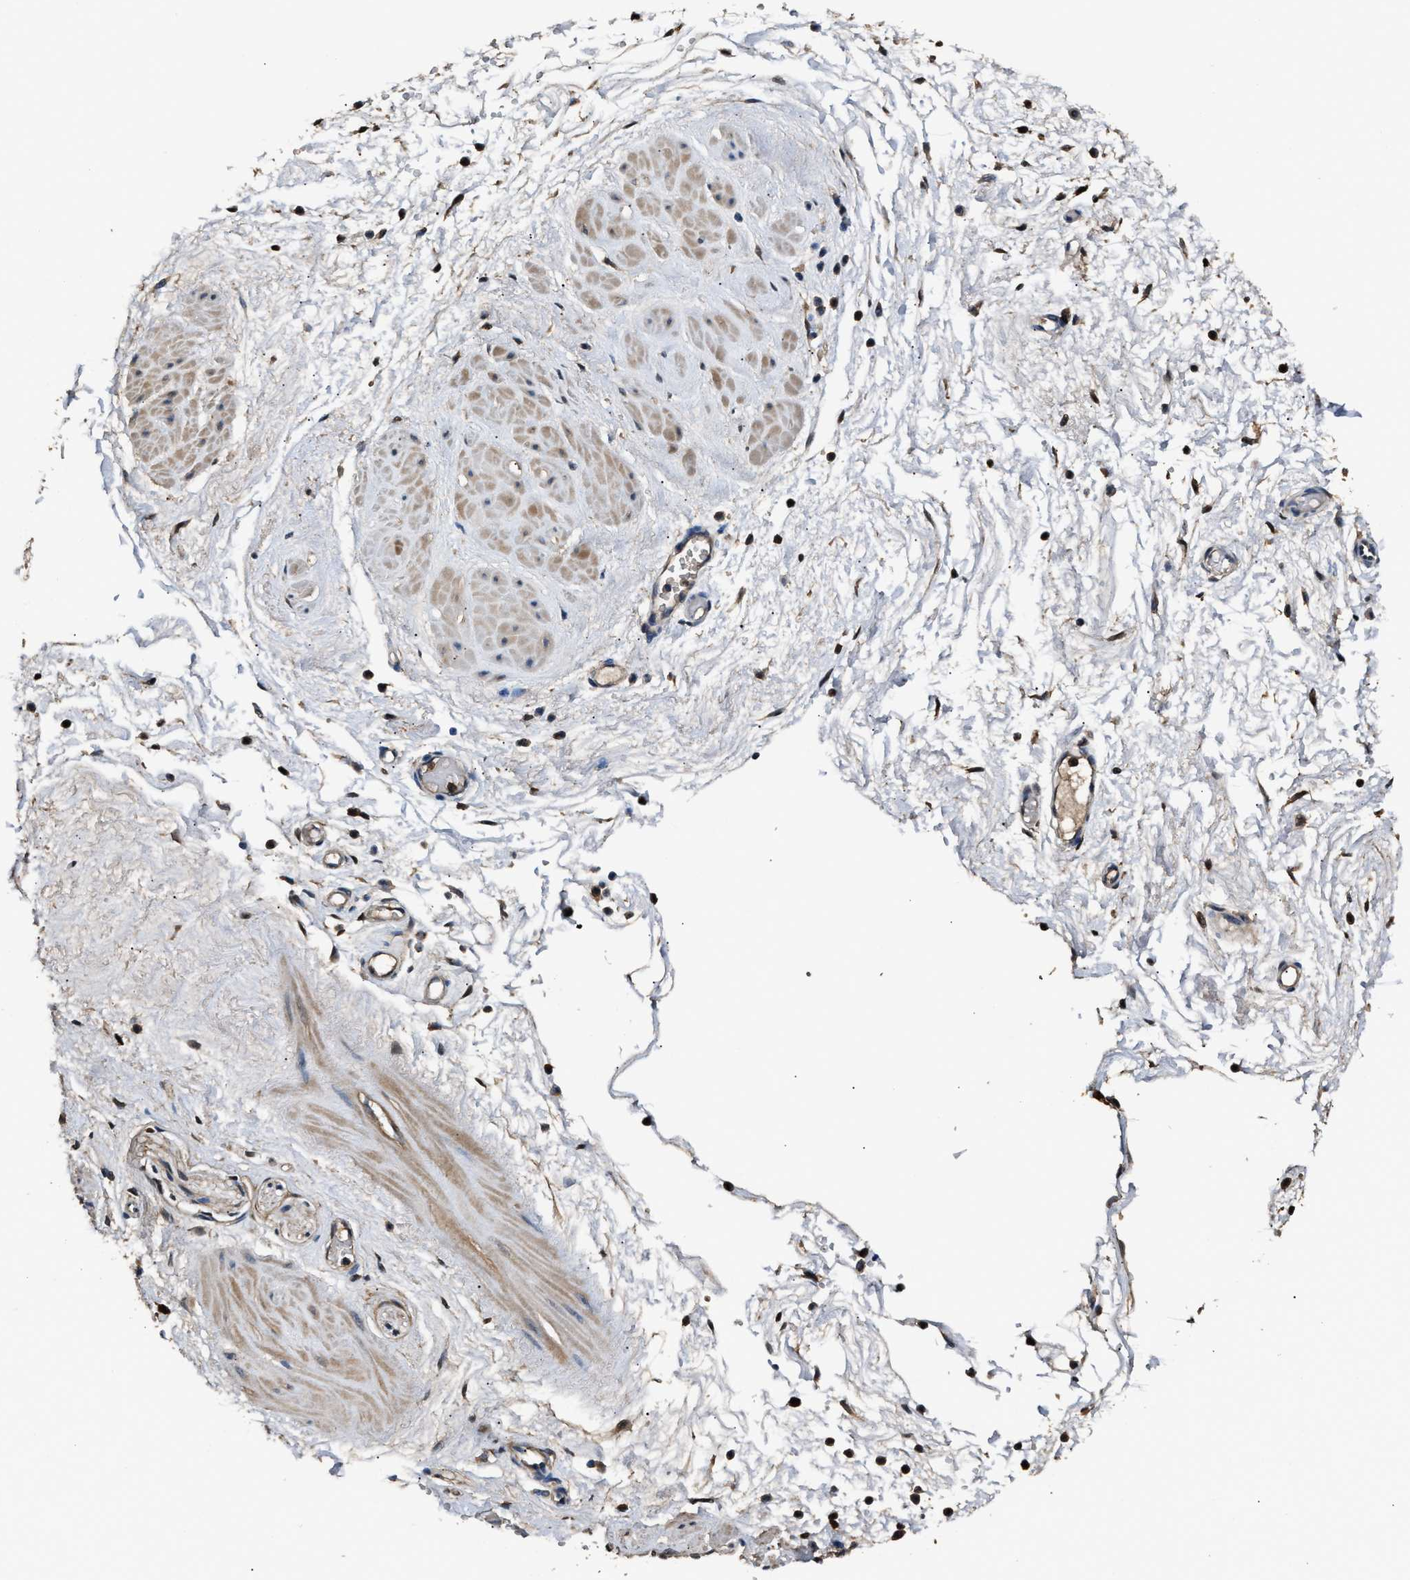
{"staining": {"intensity": "weak", "quantity": ">75%", "location": "cytoplasmic/membranous"}, "tissue": "adipose tissue", "cell_type": "Adipocytes", "image_type": "normal", "snomed": [{"axis": "morphology", "description": "Normal tissue, NOS"}, {"axis": "topography", "description": "Soft tissue"}, {"axis": "topography", "description": "Vascular tissue"}], "caption": "Unremarkable adipose tissue displays weak cytoplasmic/membranous positivity in about >75% of adipocytes, visualized by immunohistochemistry.", "gene": "GSTP1", "patient": {"sex": "female", "age": 35}}